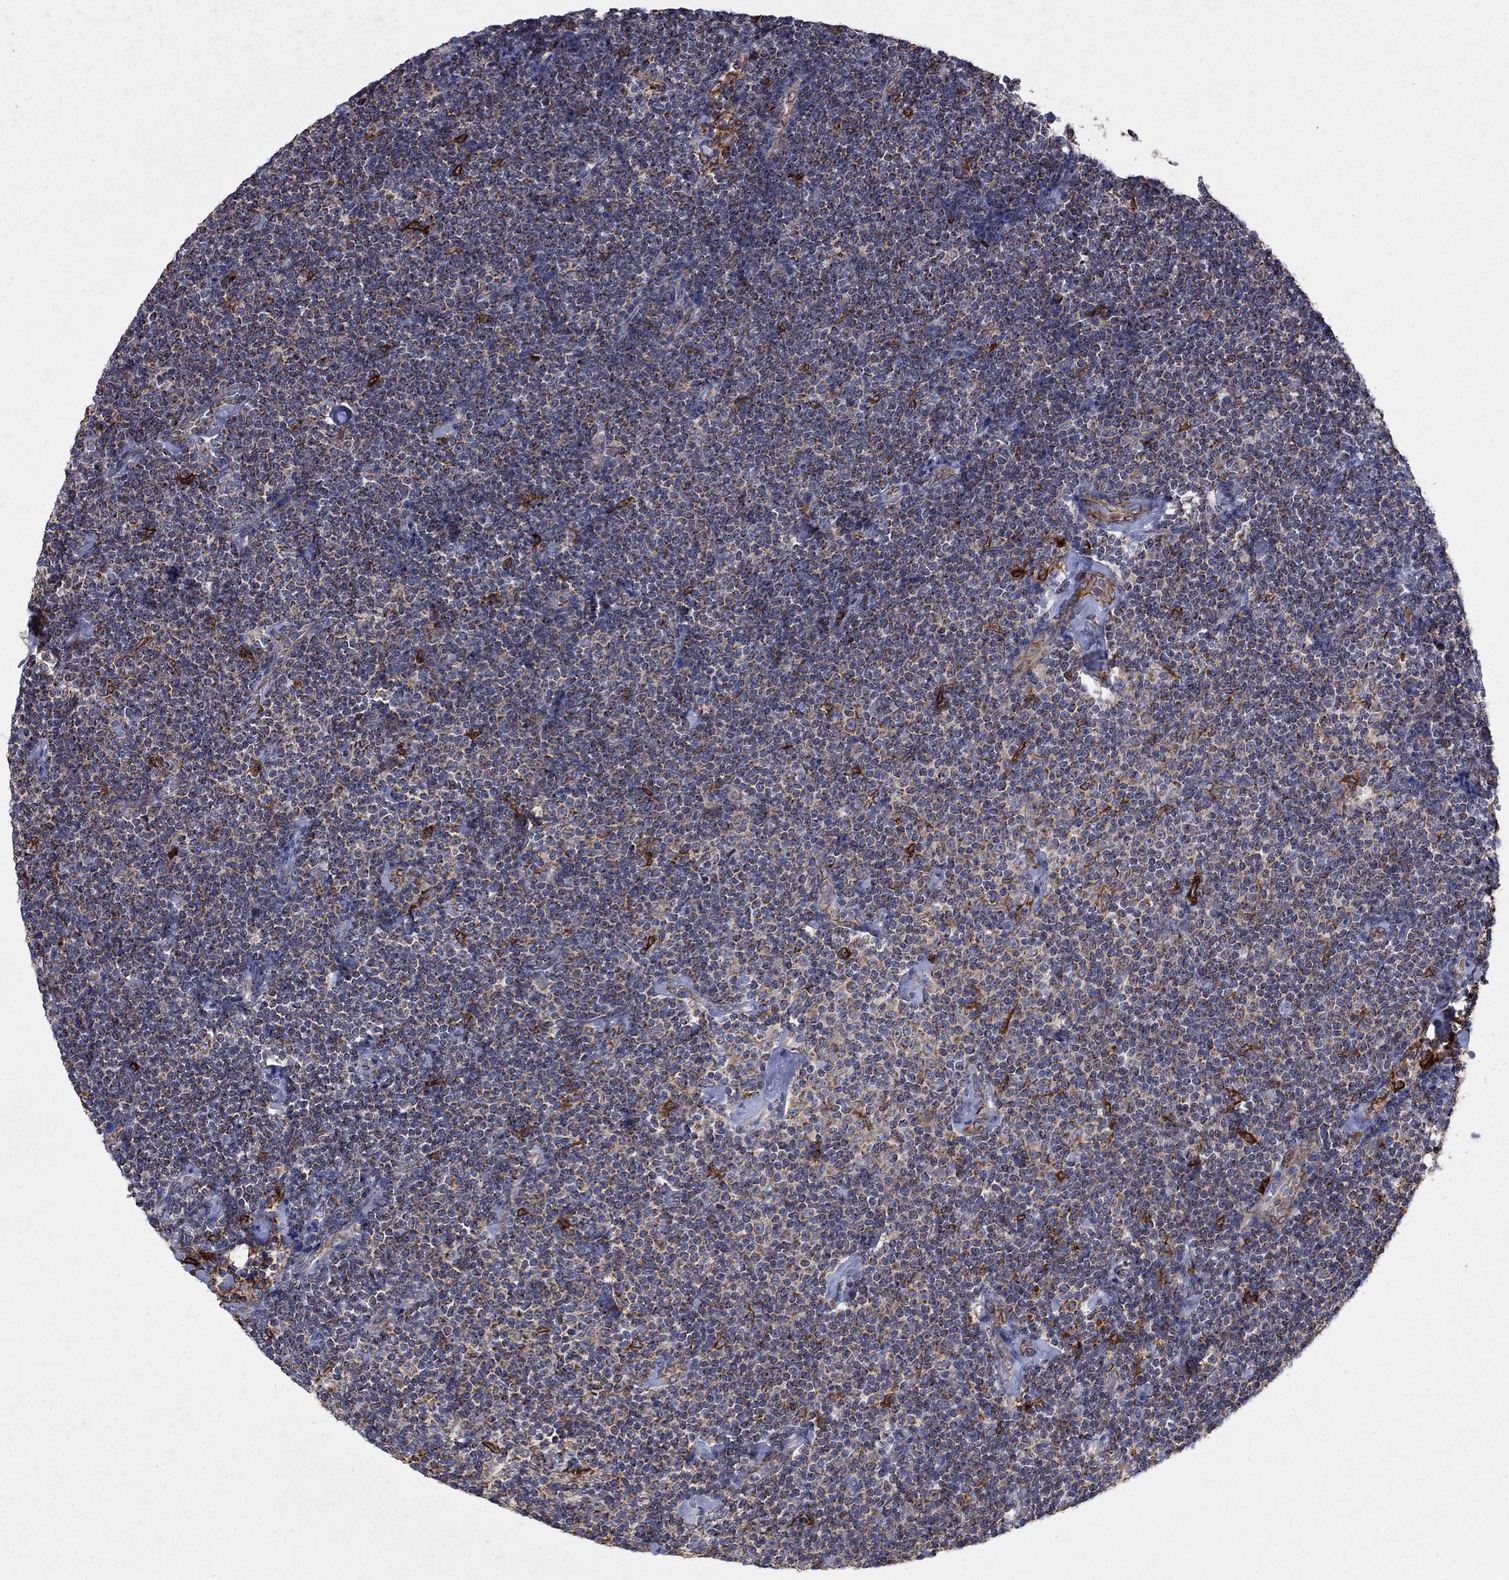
{"staining": {"intensity": "moderate", "quantity": "<25%", "location": "cytoplasmic/membranous"}, "tissue": "lymphoma", "cell_type": "Tumor cells", "image_type": "cancer", "snomed": [{"axis": "morphology", "description": "Malignant lymphoma, non-Hodgkin's type, Low grade"}, {"axis": "topography", "description": "Lymph node"}], "caption": "Low-grade malignant lymphoma, non-Hodgkin's type stained with a protein marker demonstrates moderate staining in tumor cells.", "gene": "NCEH1", "patient": {"sex": "male", "age": 81}}